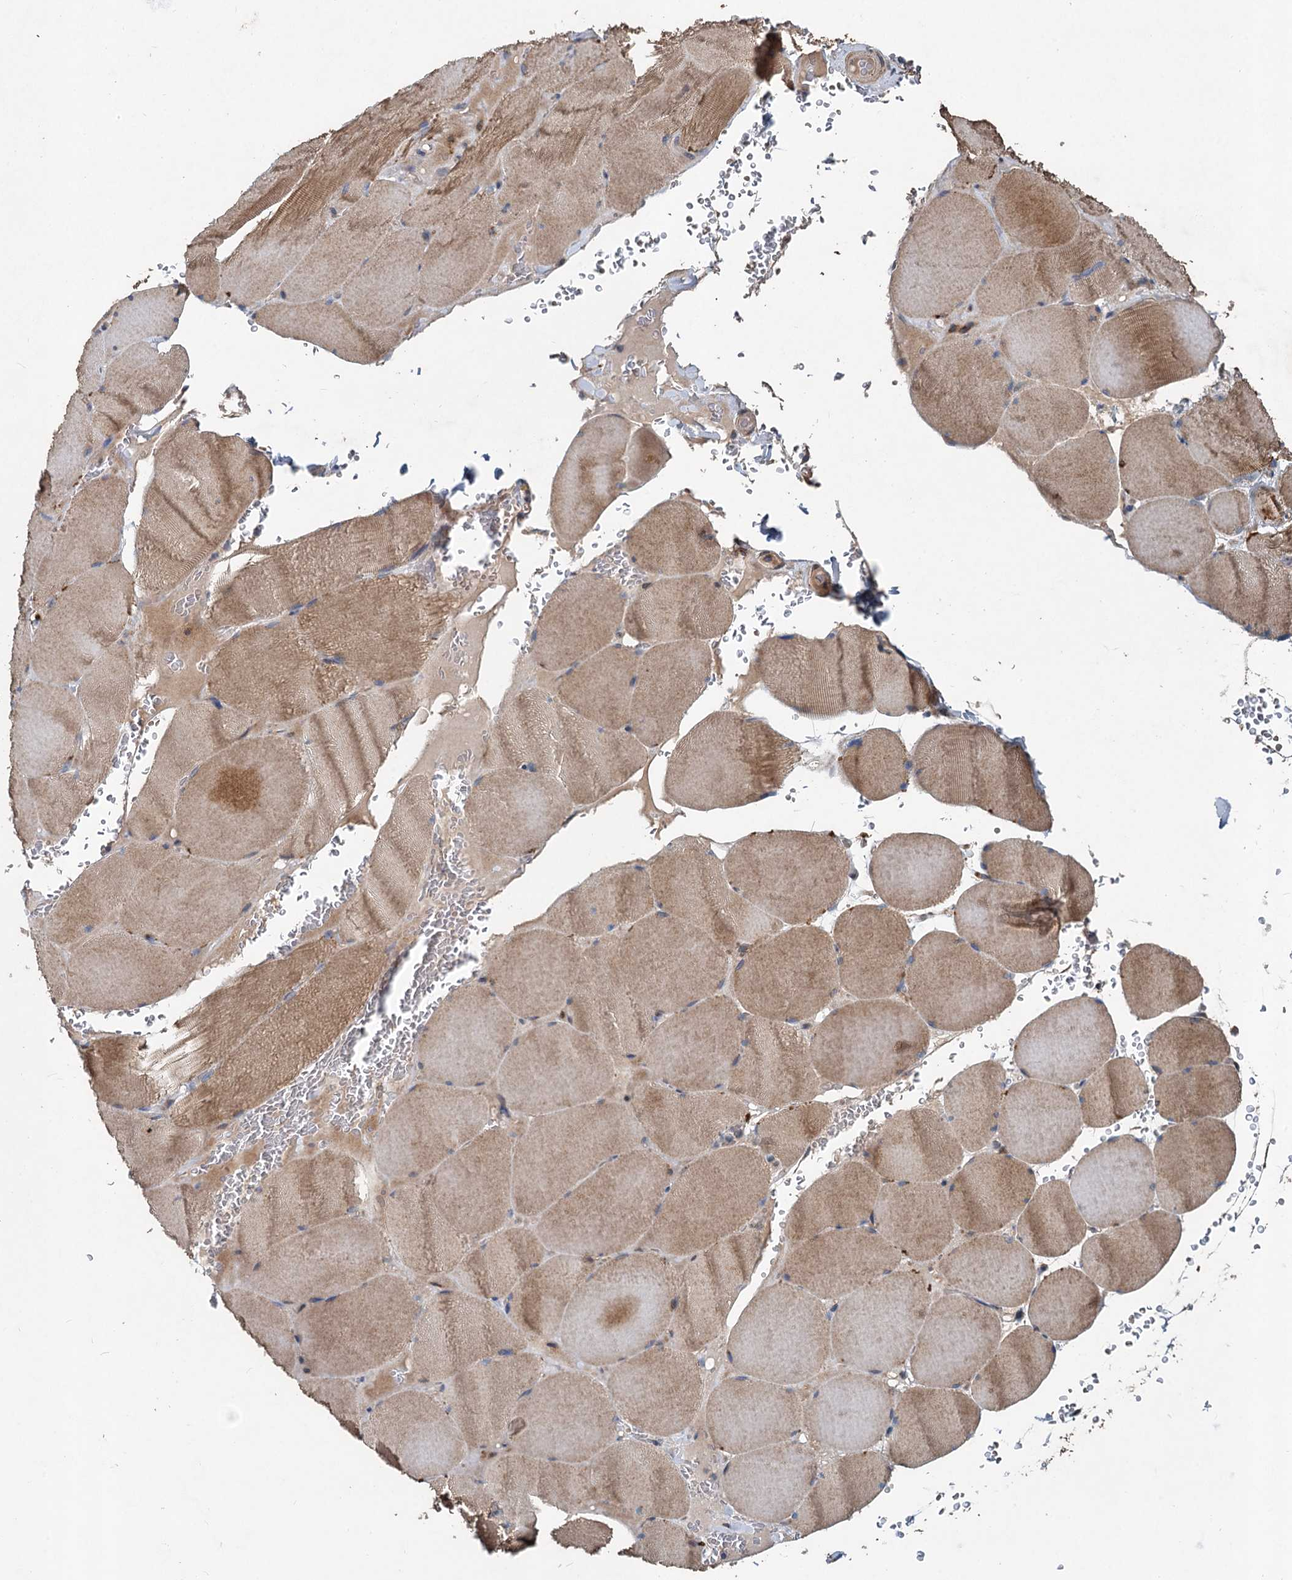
{"staining": {"intensity": "moderate", "quantity": ">75%", "location": "cytoplasmic/membranous"}, "tissue": "skeletal muscle", "cell_type": "Myocytes", "image_type": "normal", "snomed": [{"axis": "morphology", "description": "Normal tissue, NOS"}, {"axis": "topography", "description": "Skeletal muscle"}, {"axis": "topography", "description": "Head-Neck"}], "caption": "A high-resolution histopathology image shows IHC staining of normal skeletal muscle, which displays moderate cytoplasmic/membranous staining in approximately >75% of myocytes.", "gene": "OTUB1", "patient": {"sex": "male", "age": 66}}